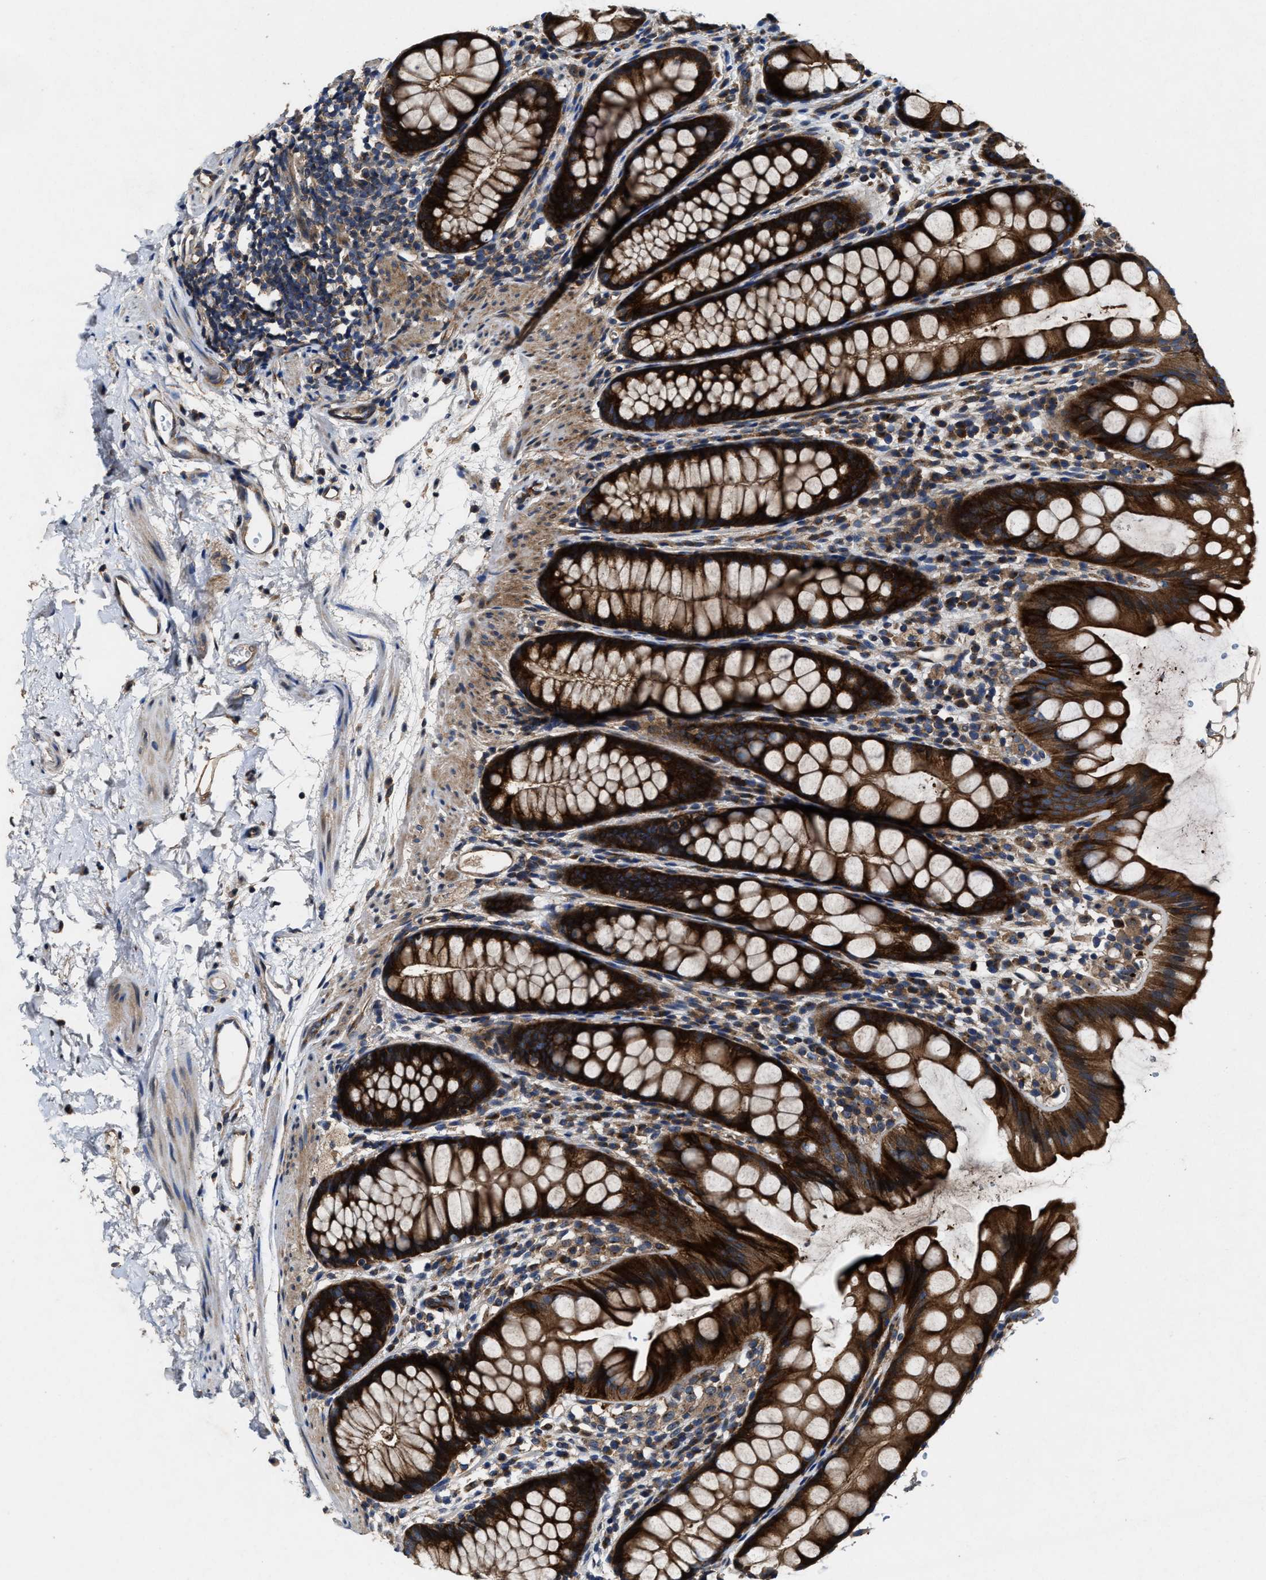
{"staining": {"intensity": "strong", "quantity": ">75%", "location": "cytoplasmic/membranous"}, "tissue": "rectum", "cell_type": "Glandular cells", "image_type": "normal", "snomed": [{"axis": "morphology", "description": "Normal tissue, NOS"}, {"axis": "topography", "description": "Rectum"}], "caption": "The immunohistochemical stain highlights strong cytoplasmic/membranous staining in glandular cells of normal rectum.", "gene": "PTAR1", "patient": {"sex": "female", "age": 65}}